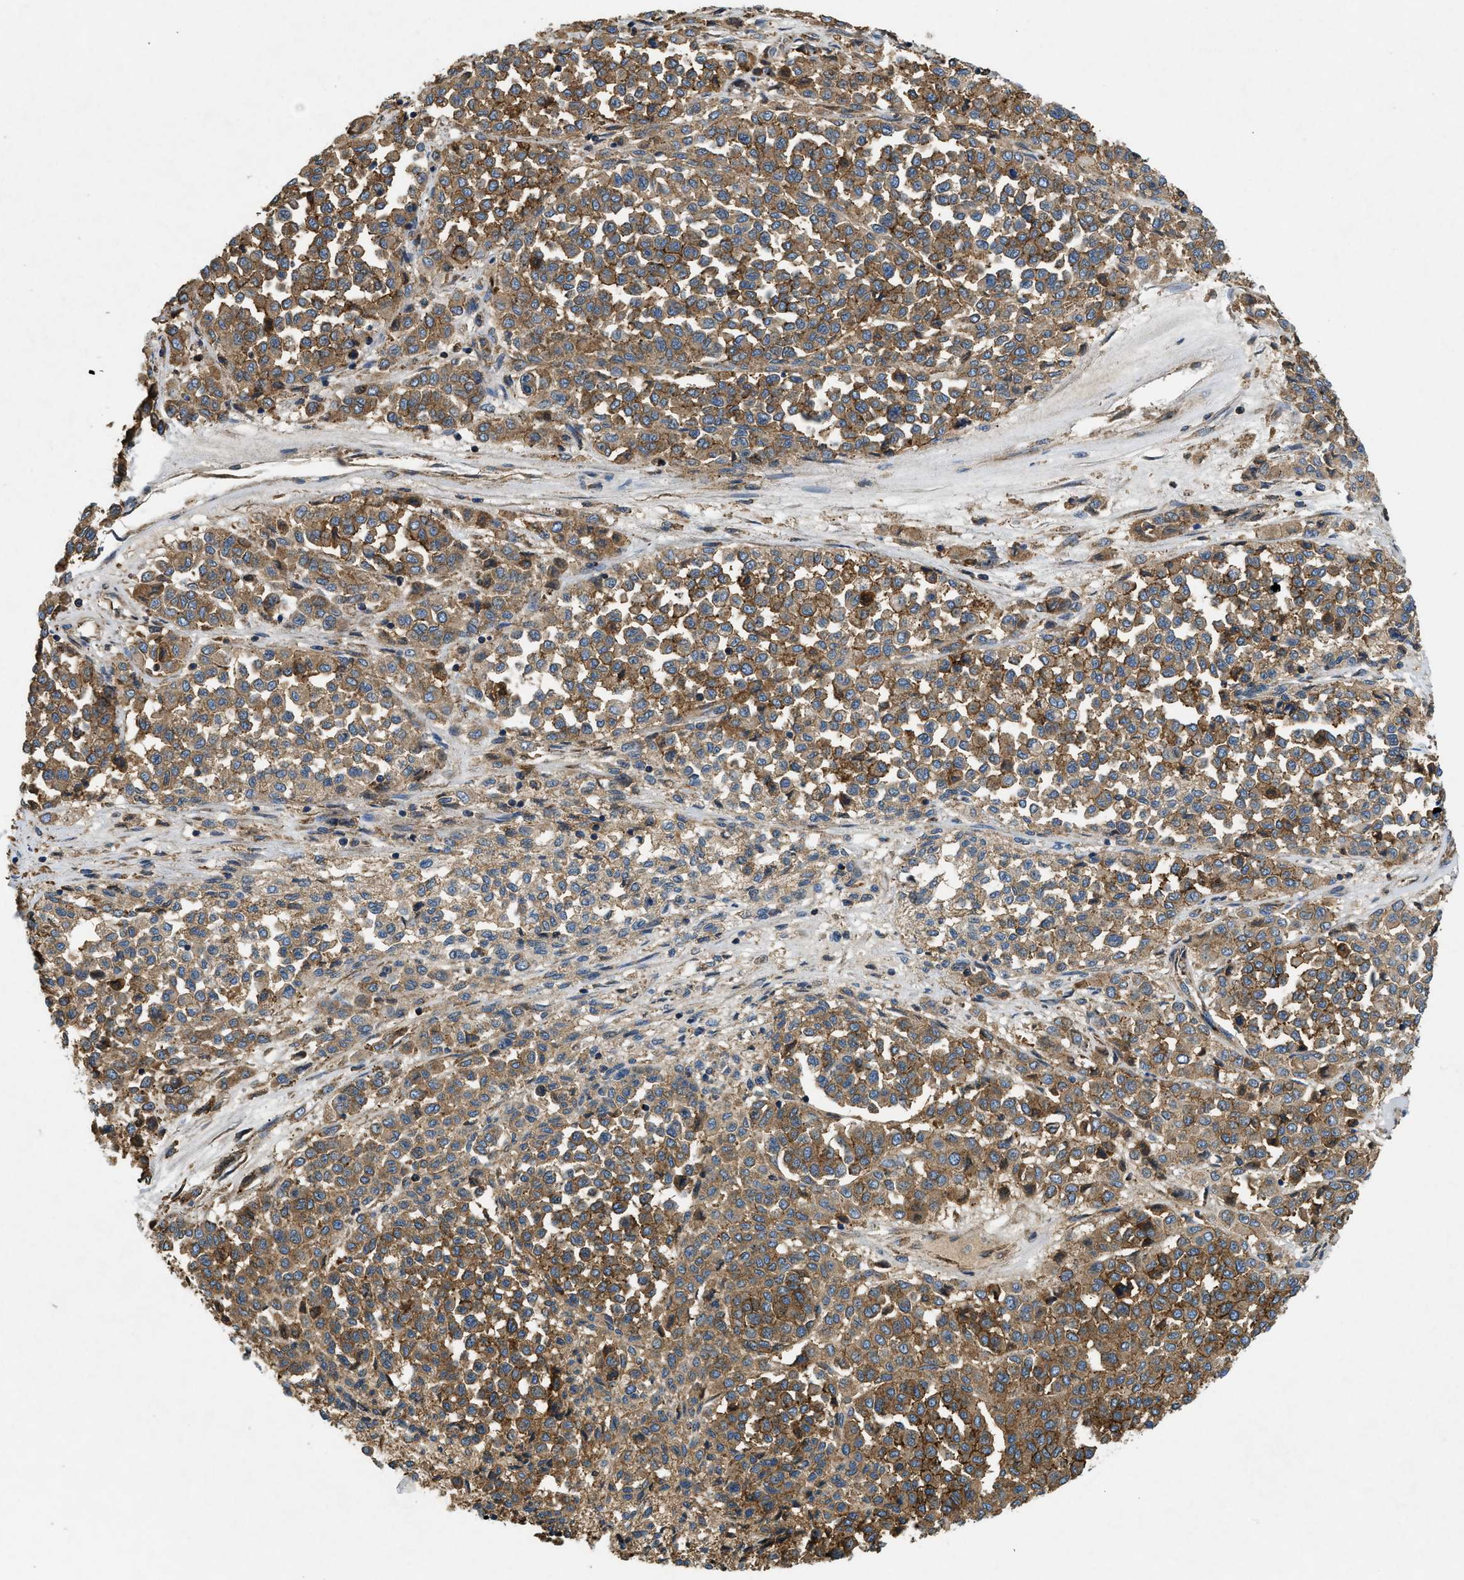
{"staining": {"intensity": "moderate", "quantity": ">75%", "location": "cytoplasmic/membranous"}, "tissue": "melanoma", "cell_type": "Tumor cells", "image_type": "cancer", "snomed": [{"axis": "morphology", "description": "Malignant melanoma, Metastatic site"}, {"axis": "topography", "description": "Pancreas"}], "caption": "A medium amount of moderate cytoplasmic/membranous staining is appreciated in about >75% of tumor cells in malignant melanoma (metastatic site) tissue. (DAB (3,3'-diaminobenzidine) IHC, brown staining for protein, blue staining for nuclei).", "gene": "CSPG4", "patient": {"sex": "female", "age": 30}}